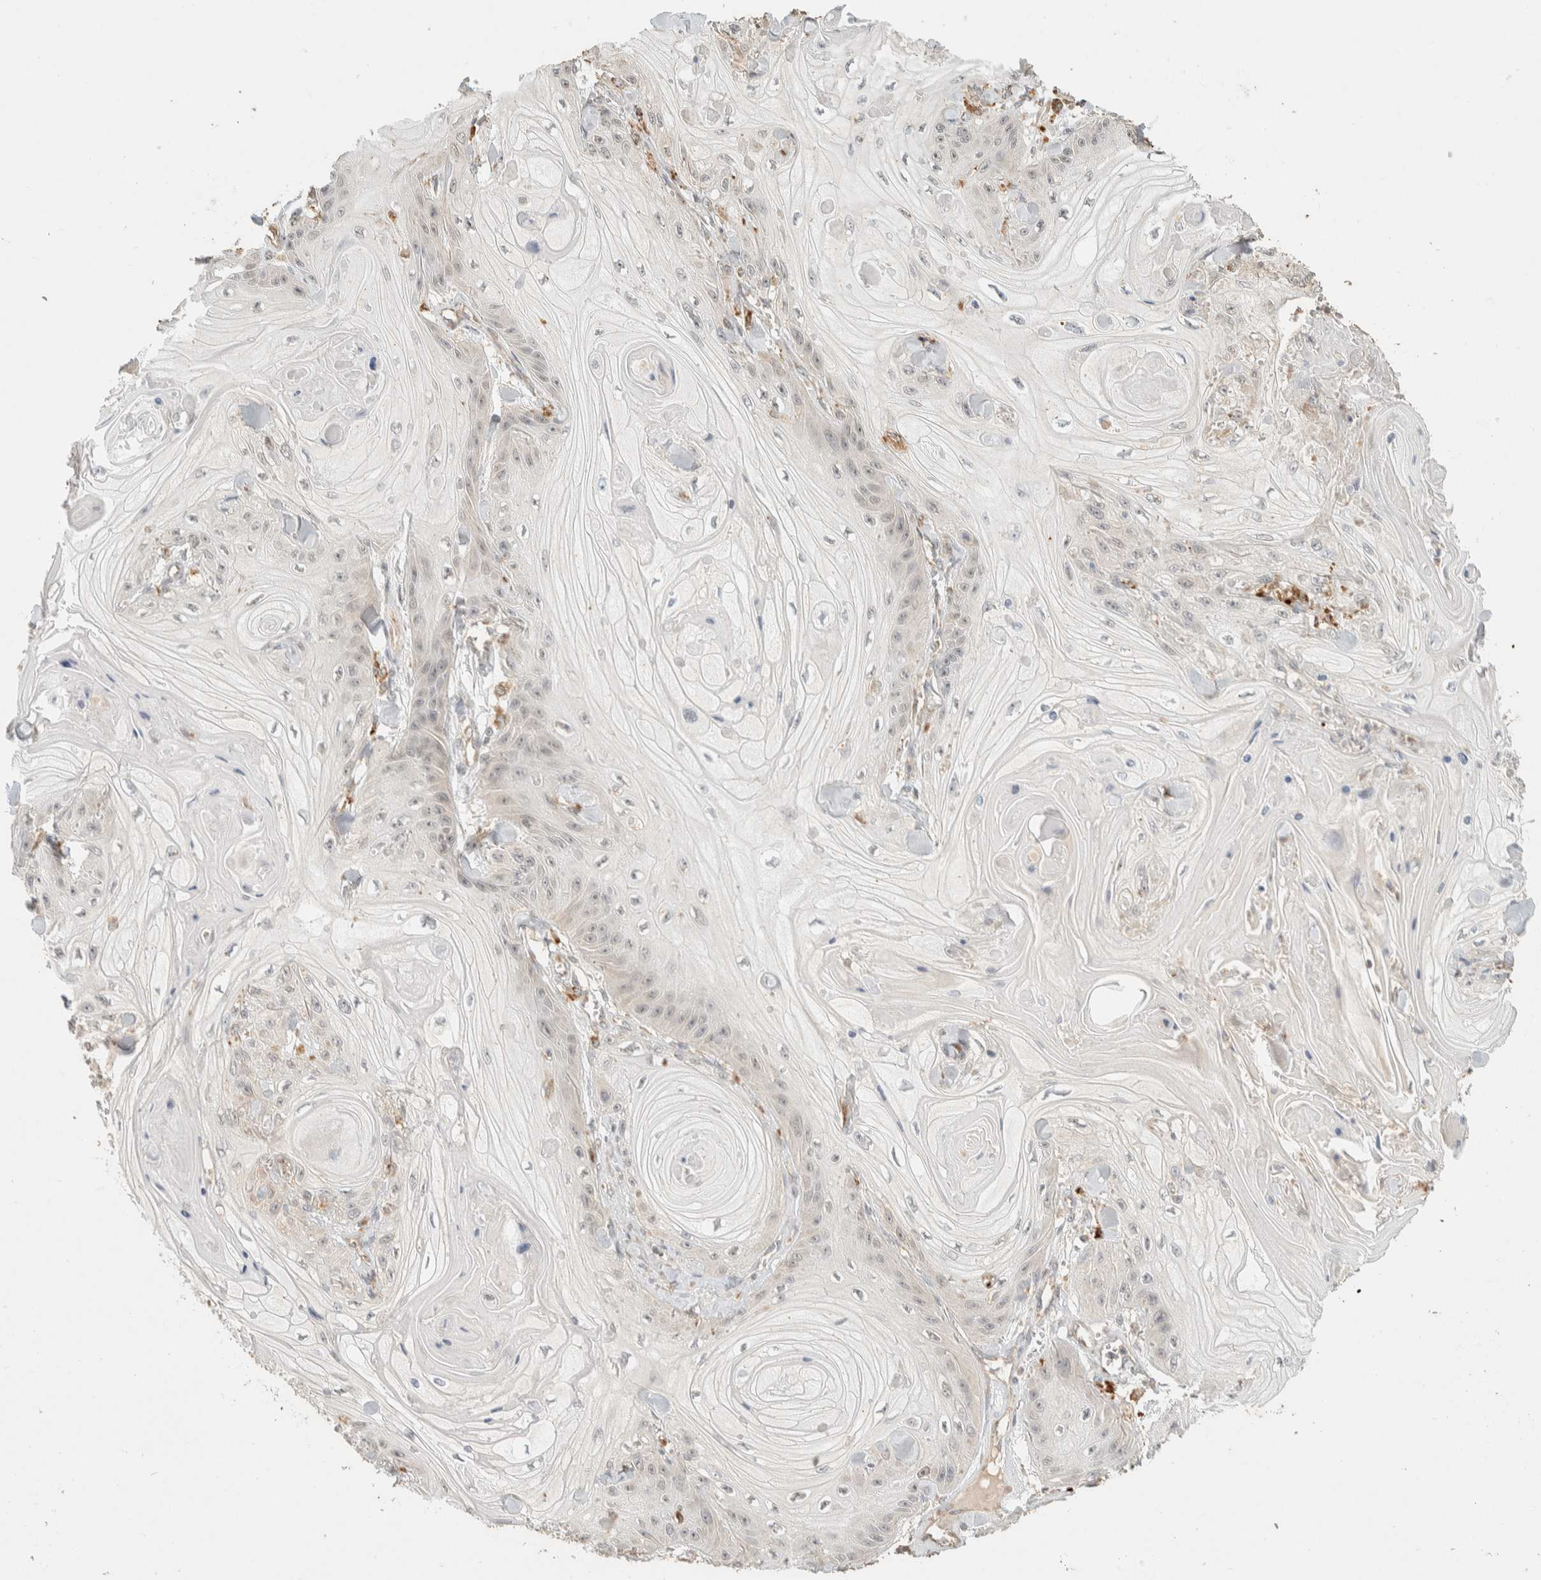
{"staining": {"intensity": "negative", "quantity": "none", "location": "none"}, "tissue": "skin cancer", "cell_type": "Tumor cells", "image_type": "cancer", "snomed": [{"axis": "morphology", "description": "Squamous cell carcinoma, NOS"}, {"axis": "topography", "description": "Skin"}], "caption": "Tumor cells show no significant protein positivity in skin cancer (squamous cell carcinoma).", "gene": "ITPA", "patient": {"sex": "male", "age": 74}}